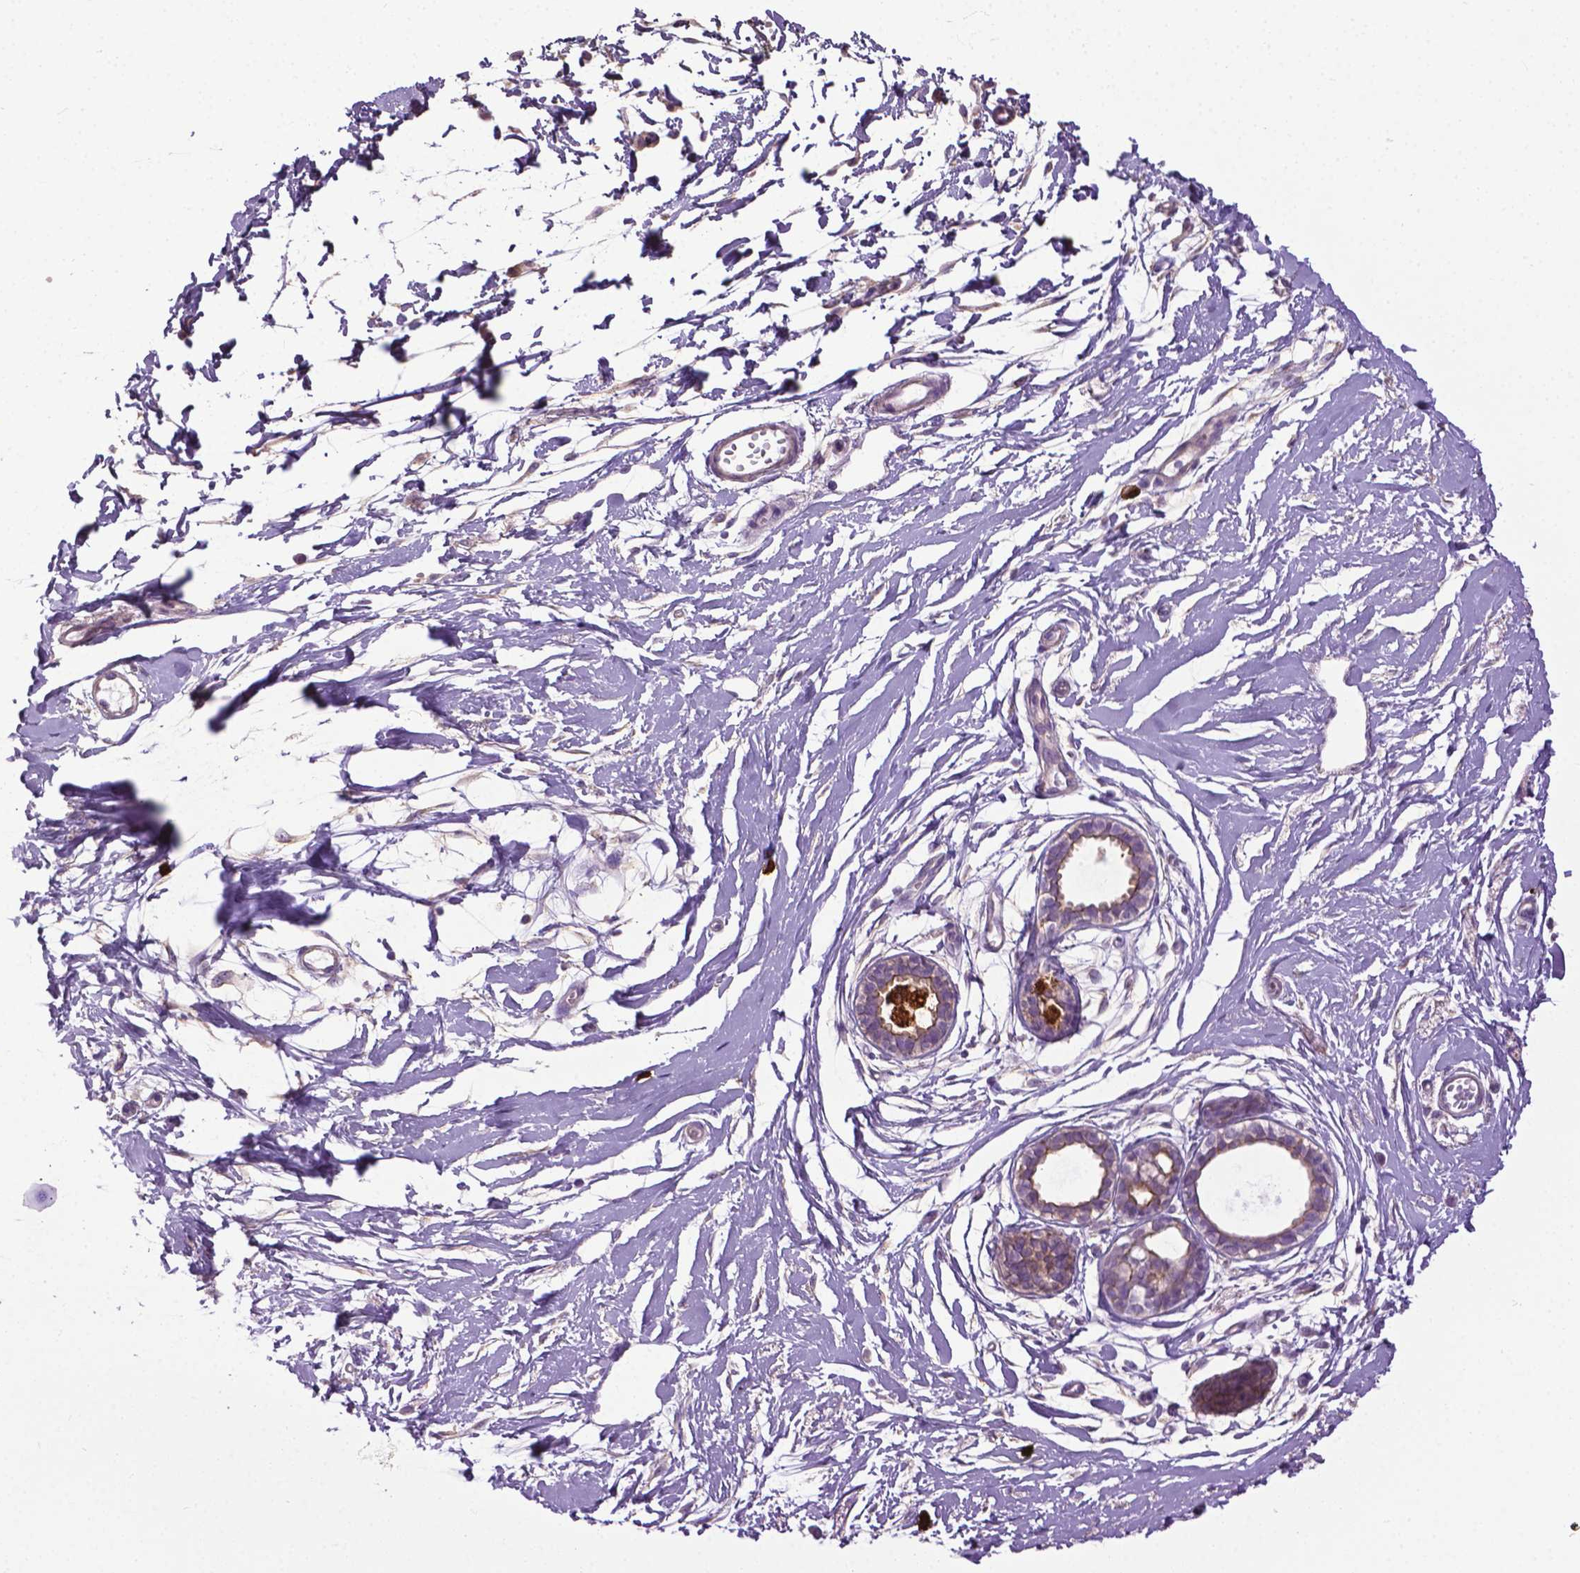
{"staining": {"intensity": "negative", "quantity": "none", "location": "none"}, "tissue": "breast", "cell_type": "Adipocytes", "image_type": "normal", "snomed": [{"axis": "morphology", "description": "Normal tissue, NOS"}, {"axis": "topography", "description": "Breast"}], "caption": "High magnification brightfield microscopy of unremarkable breast stained with DAB (brown) and counterstained with hematoxylin (blue): adipocytes show no significant positivity.", "gene": "SPECC1L", "patient": {"sex": "female", "age": 49}}